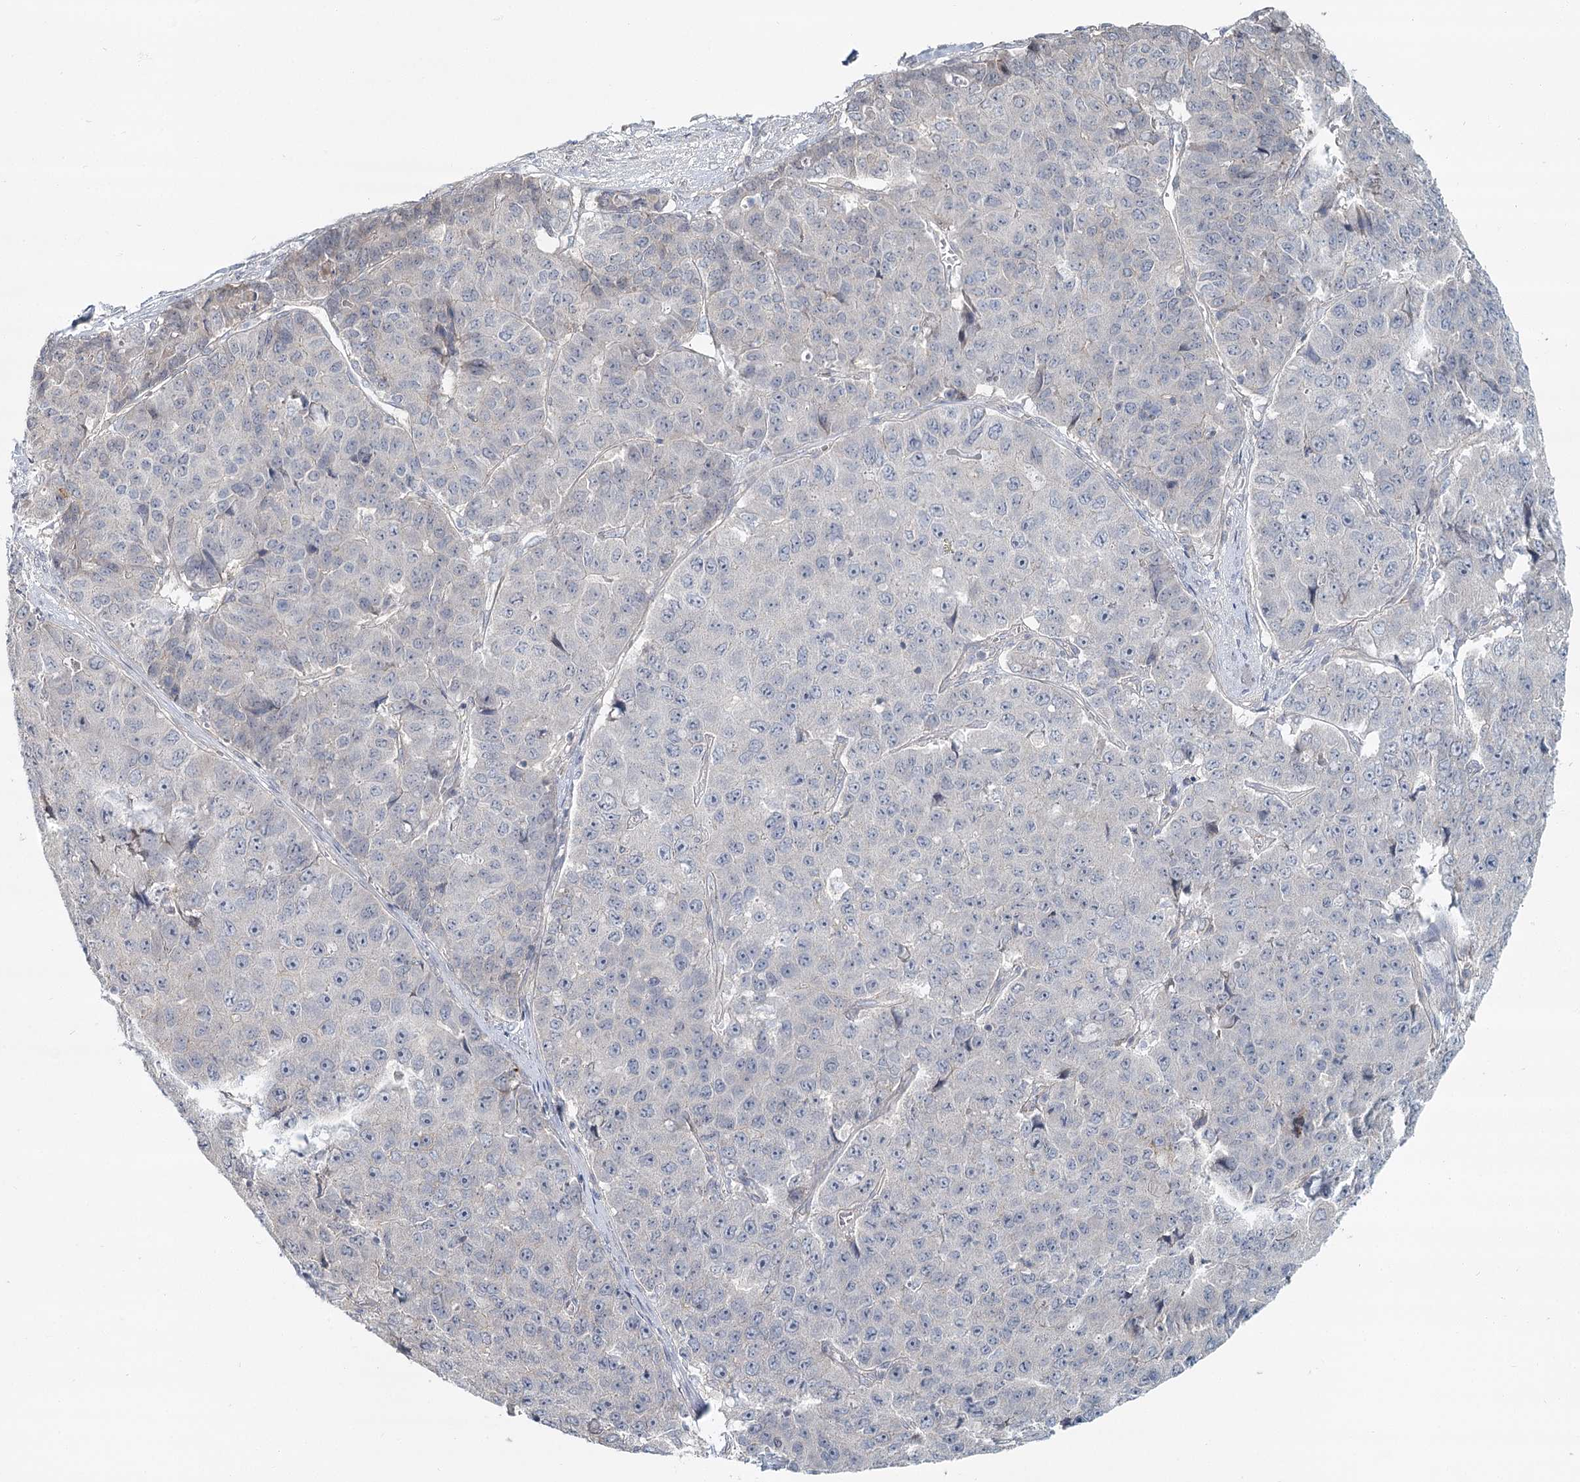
{"staining": {"intensity": "negative", "quantity": "none", "location": "none"}, "tissue": "pancreatic cancer", "cell_type": "Tumor cells", "image_type": "cancer", "snomed": [{"axis": "morphology", "description": "Adenocarcinoma, NOS"}, {"axis": "topography", "description": "Pancreas"}], "caption": "Immunohistochemical staining of human pancreatic cancer (adenocarcinoma) demonstrates no significant positivity in tumor cells.", "gene": "SPINK13", "patient": {"sex": "male", "age": 50}}